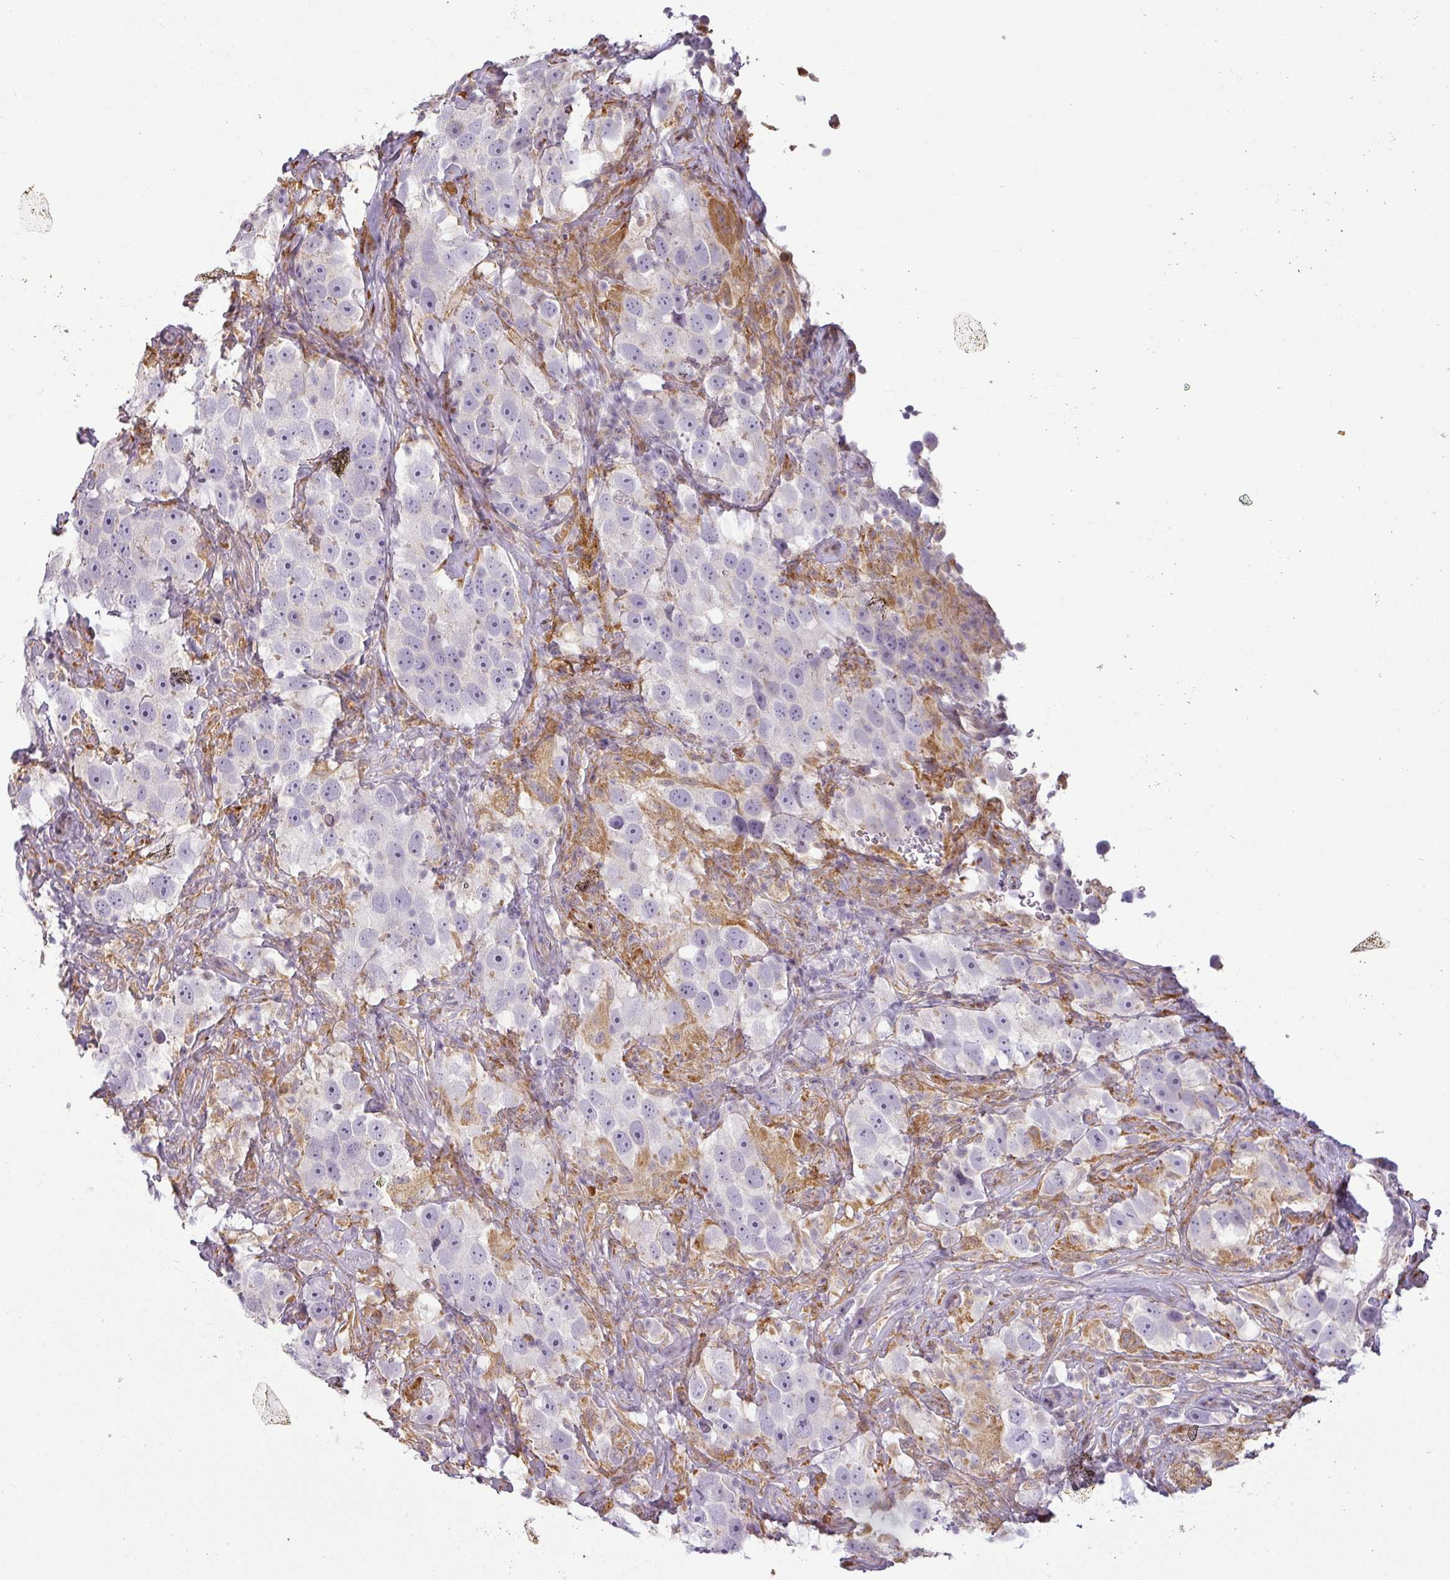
{"staining": {"intensity": "negative", "quantity": "none", "location": "none"}, "tissue": "testis cancer", "cell_type": "Tumor cells", "image_type": "cancer", "snomed": [{"axis": "morphology", "description": "Seminoma, NOS"}, {"axis": "topography", "description": "Testis"}], "caption": "Seminoma (testis) was stained to show a protein in brown. There is no significant positivity in tumor cells. (DAB immunohistochemistry (IHC), high magnification).", "gene": "CCDC144A", "patient": {"sex": "male", "age": 49}}